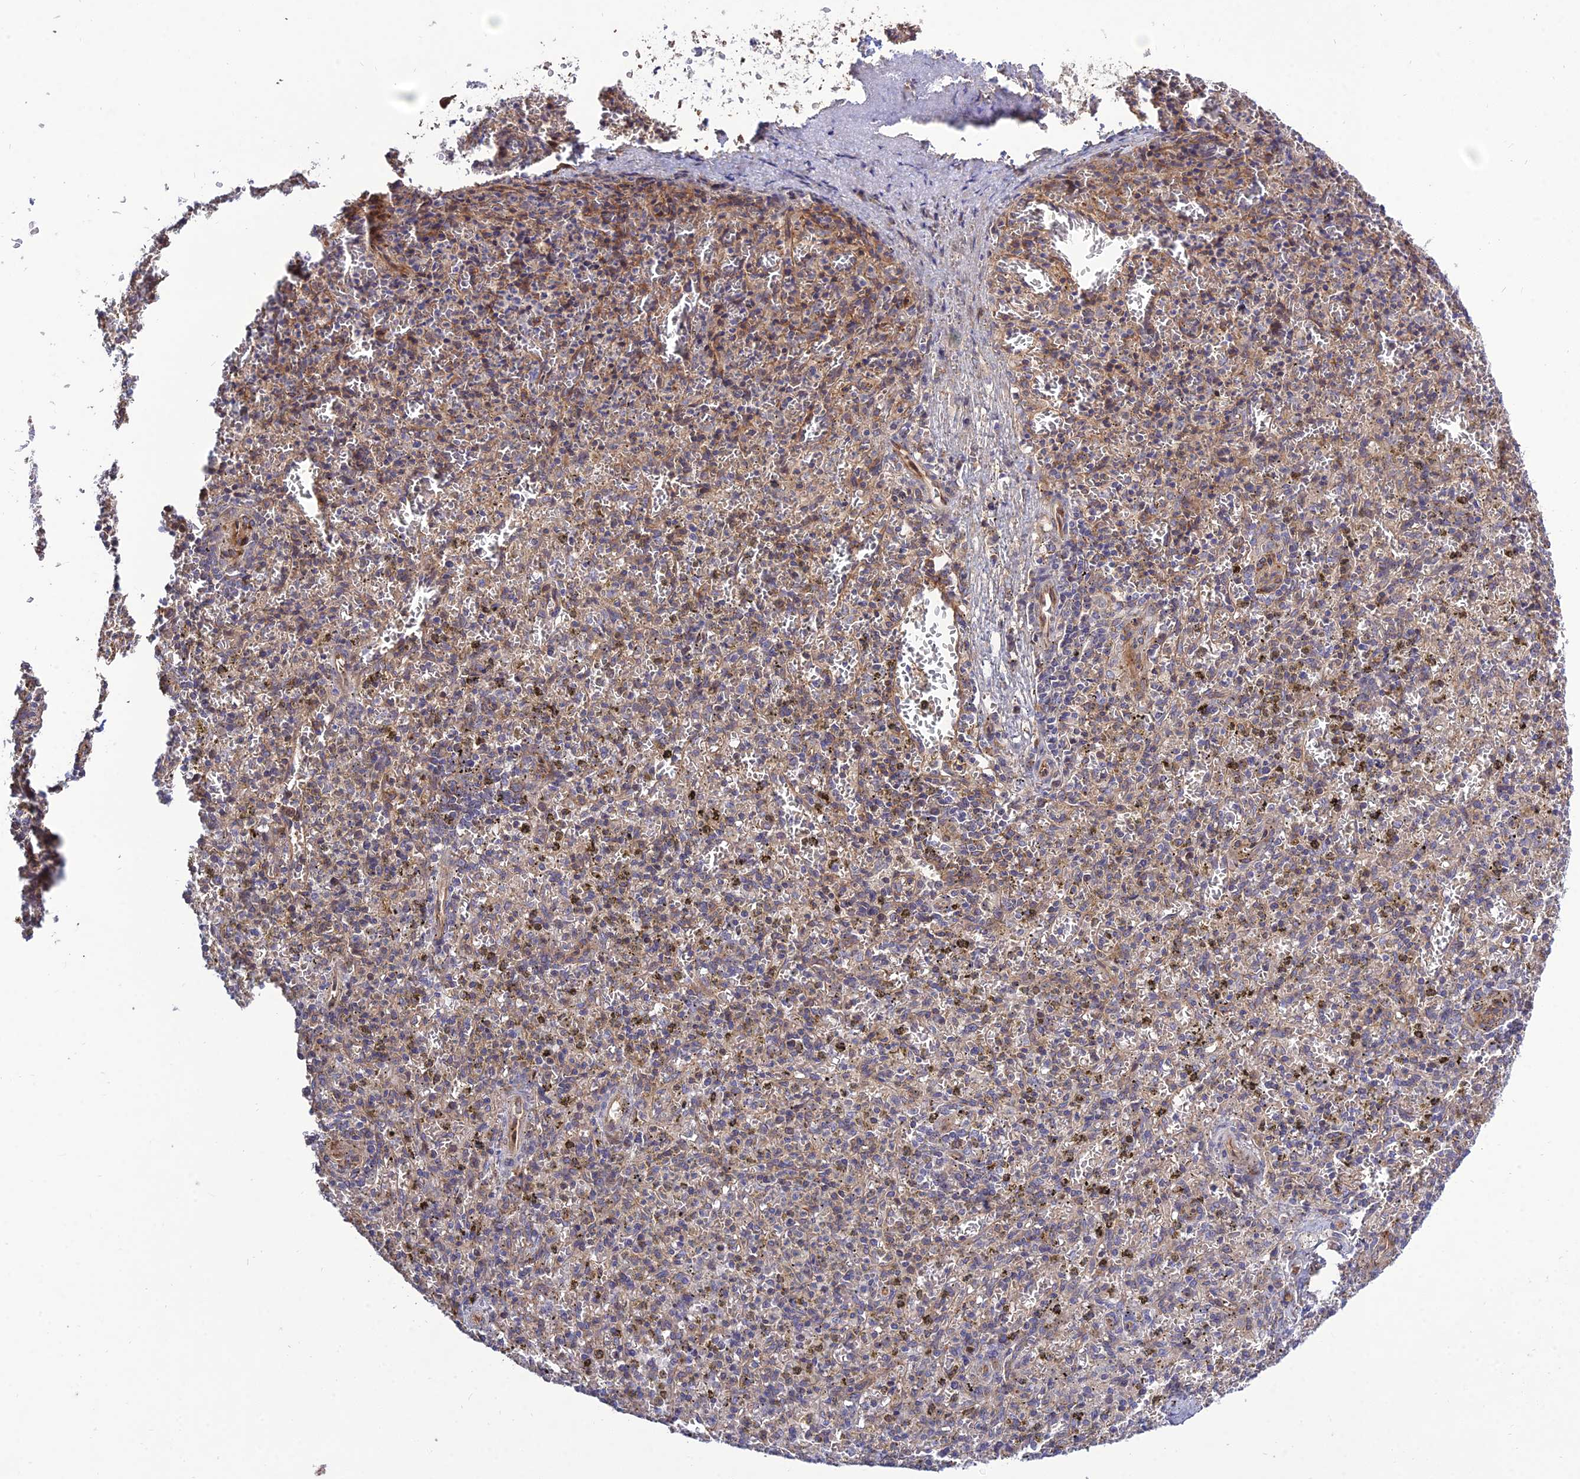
{"staining": {"intensity": "negative", "quantity": "none", "location": "none"}, "tissue": "spleen", "cell_type": "Cells in red pulp", "image_type": "normal", "snomed": [{"axis": "morphology", "description": "Normal tissue, NOS"}, {"axis": "topography", "description": "Spleen"}], "caption": "High power microscopy photomicrograph of an immunohistochemistry photomicrograph of unremarkable spleen, revealing no significant expression in cells in red pulp.", "gene": "CRTAP", "patient": {"sex": "male", "age": 72}}